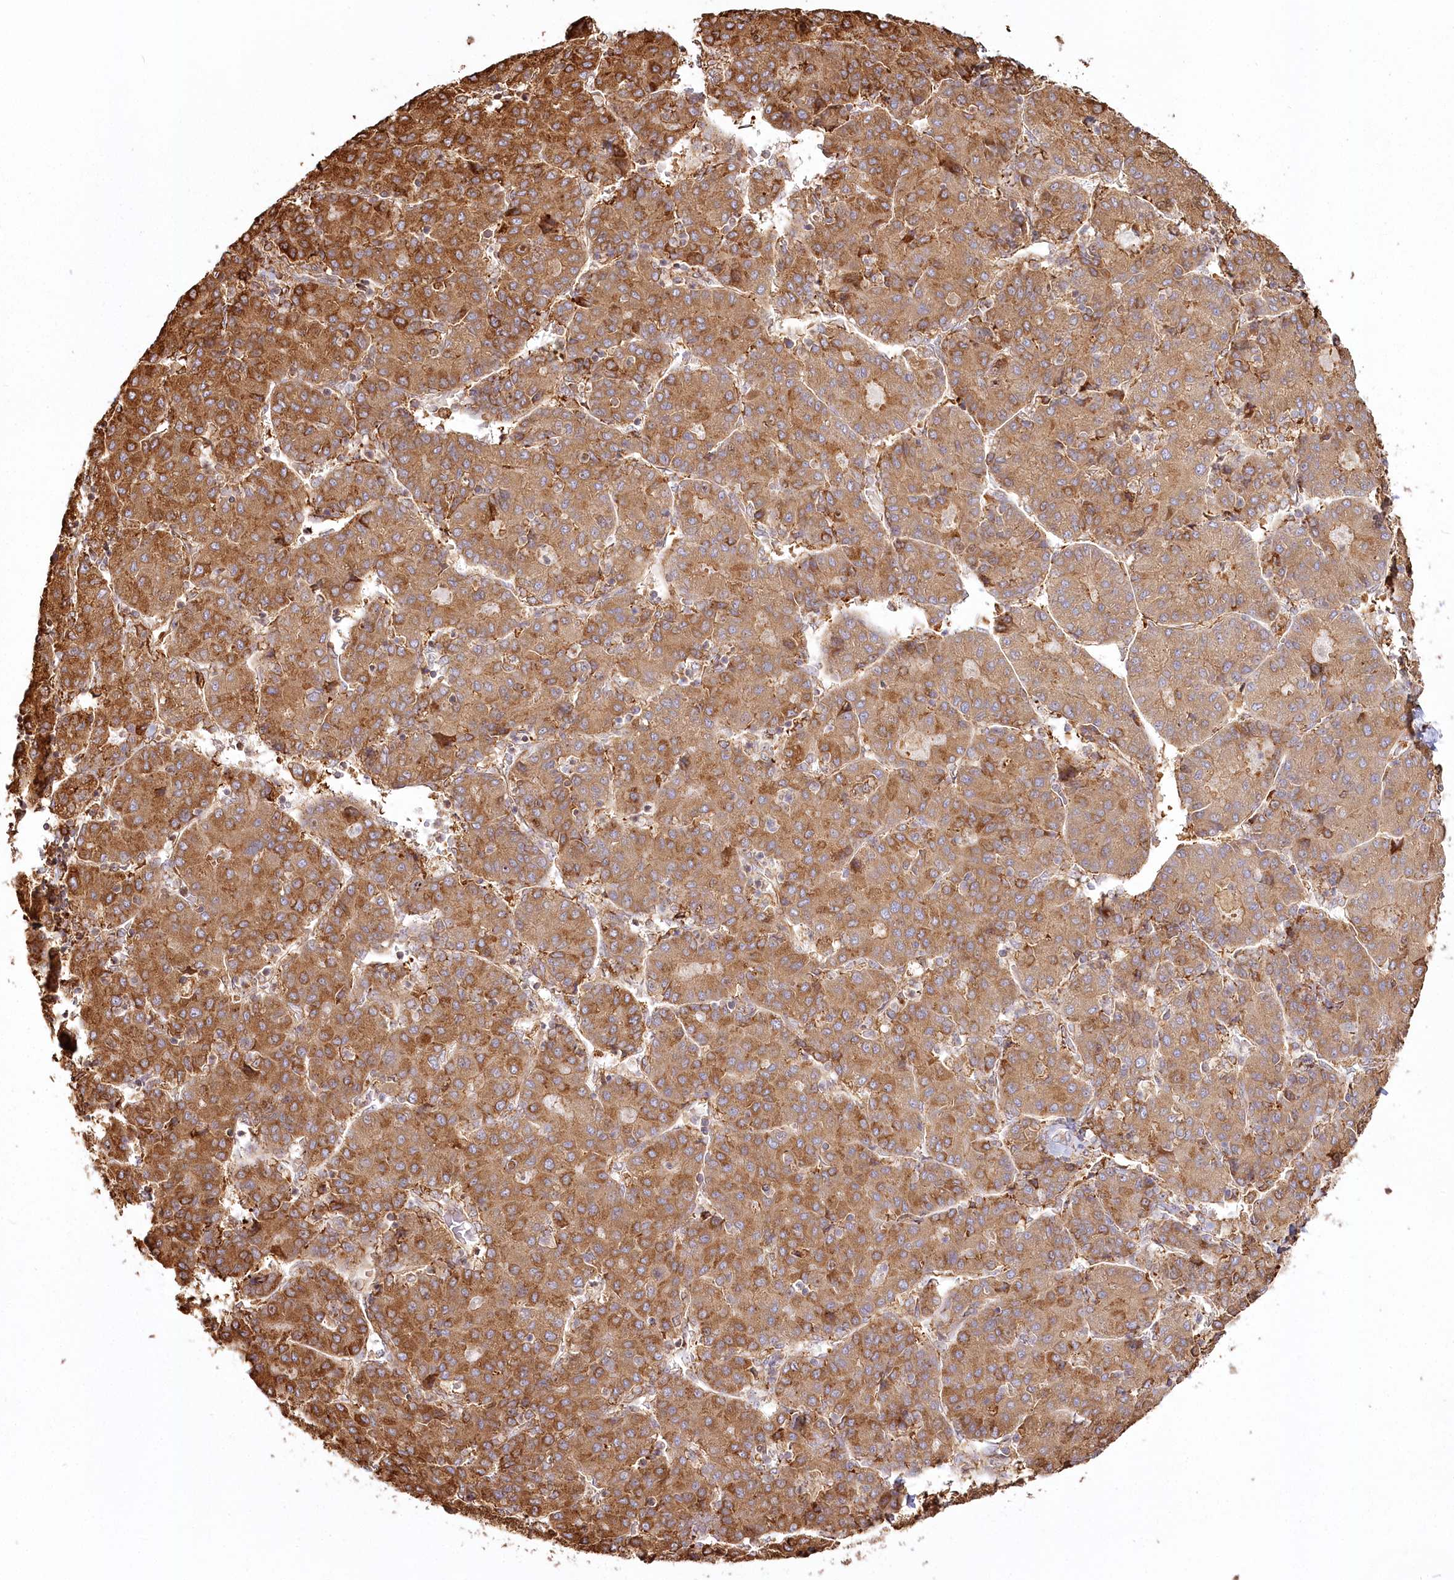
{"staining": {"intensity": "moderate", "quantity": ">75%", "location": "cytoplasmic/membranous"}, "tissue": "liver cancer", "cell_type": "Tumor cells", "image_type": "cancer", "snomed": [{"axis": "morphology", "description": "Carcinoma, Hepatocellular, NOS"}, {"axis": "topography", "description": "Liver"}], "caption": "A photomicrograph showing moderate cytoplasmic/membranous positivity in about >75% of tumor cells in liver hepatocellular carcinoma, as visualized by brown immunohistochemical staining.", "gene": "FAM13A", "patient": {"sex": "male", "age": 65}}